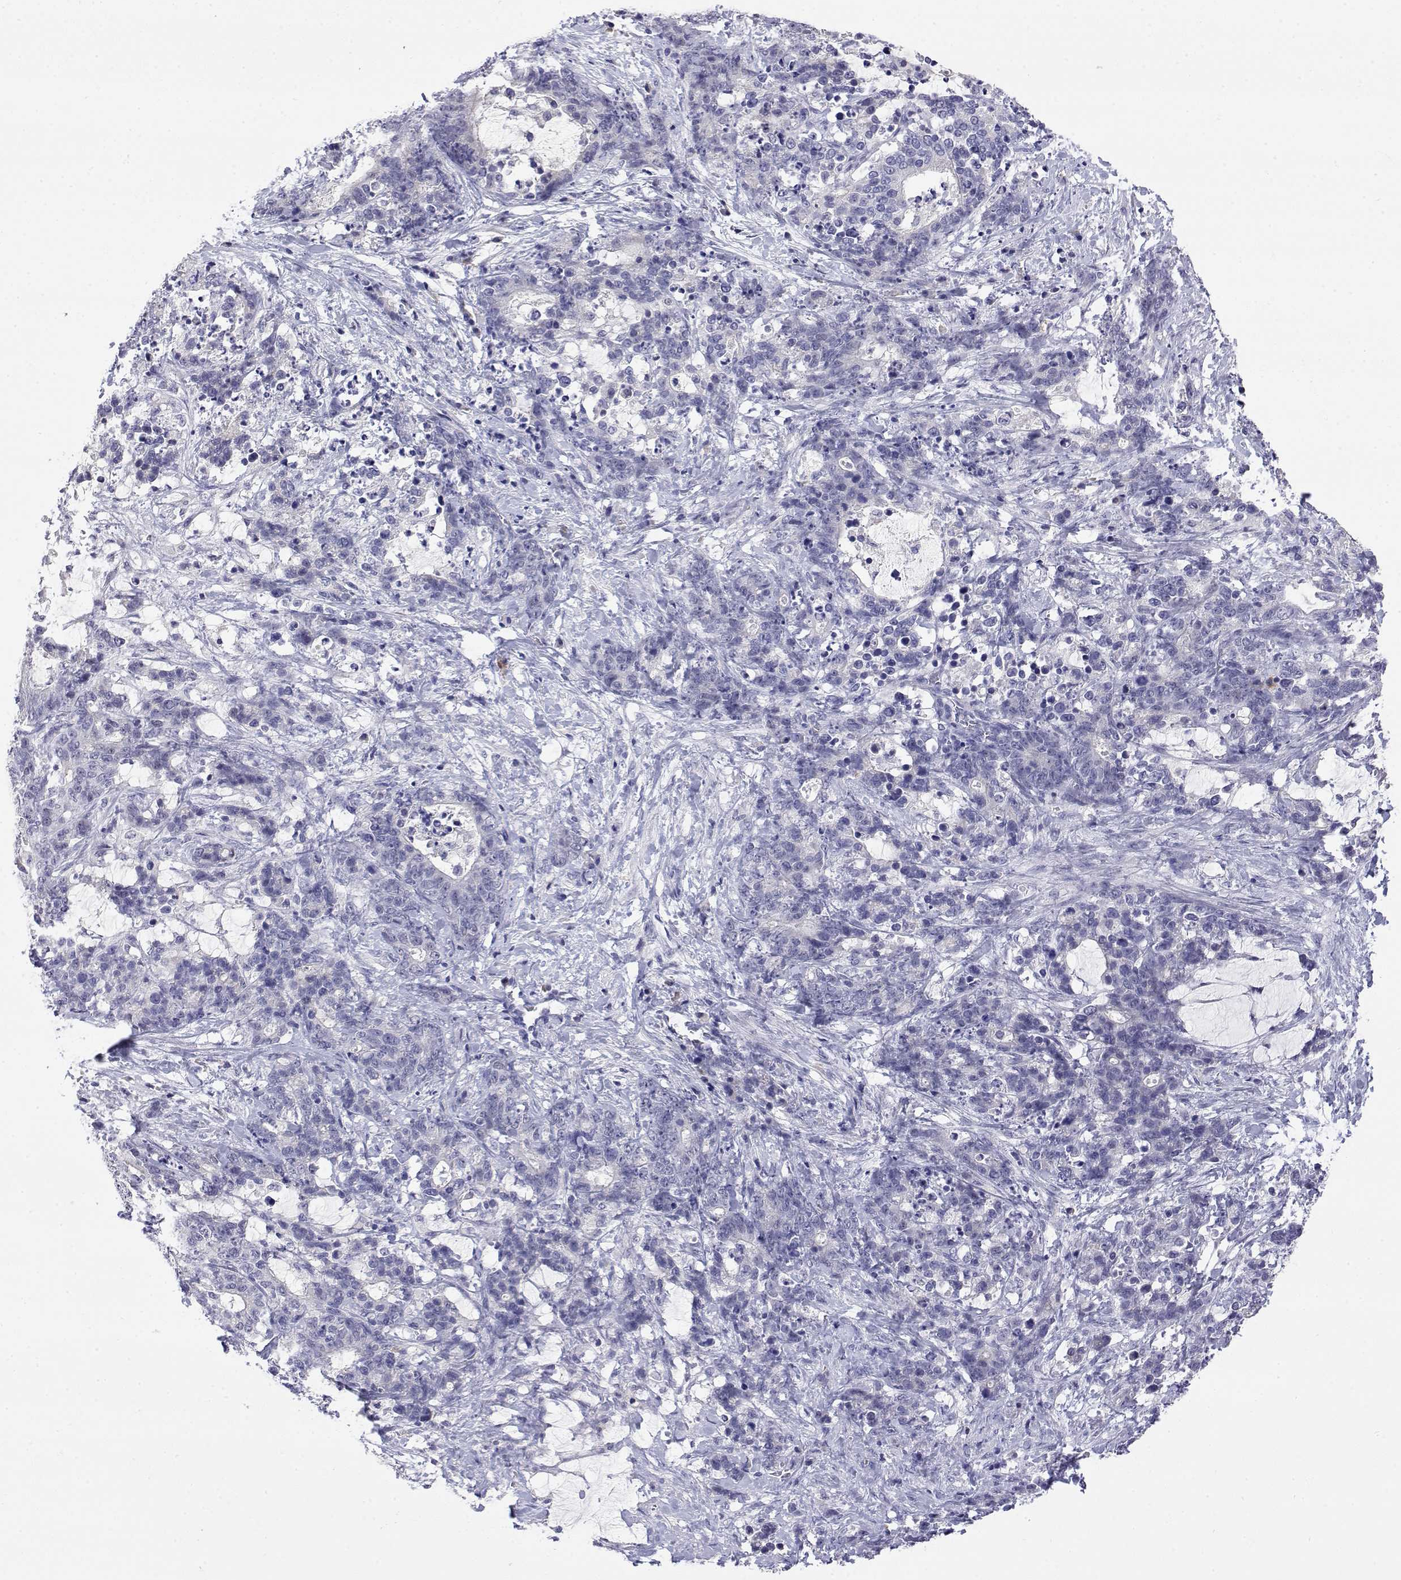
{"staining": {"intensity": "negative", "quantity": "none", "location": "none"}, "tissue": "stomach cancer", "cell_type": "Tumor cells", "image_type": "cancer", "snomed": [{"axis": "morphology", "description": "Normal tissue, NOS"}, {"axis": "morphology", "description": "Adenocarcinoma, NOS"}, {"axis": "topography", "description": "Stomach"}], "caption": "Immunohistochemistry (IHC) histopathology image of human stomach cancer (adenocarcinoma) stained for a protein (brown), which shows no positivity in tumor cells.", "gene": "LY6D", "patient": {"sex": "female", "age": 64}}